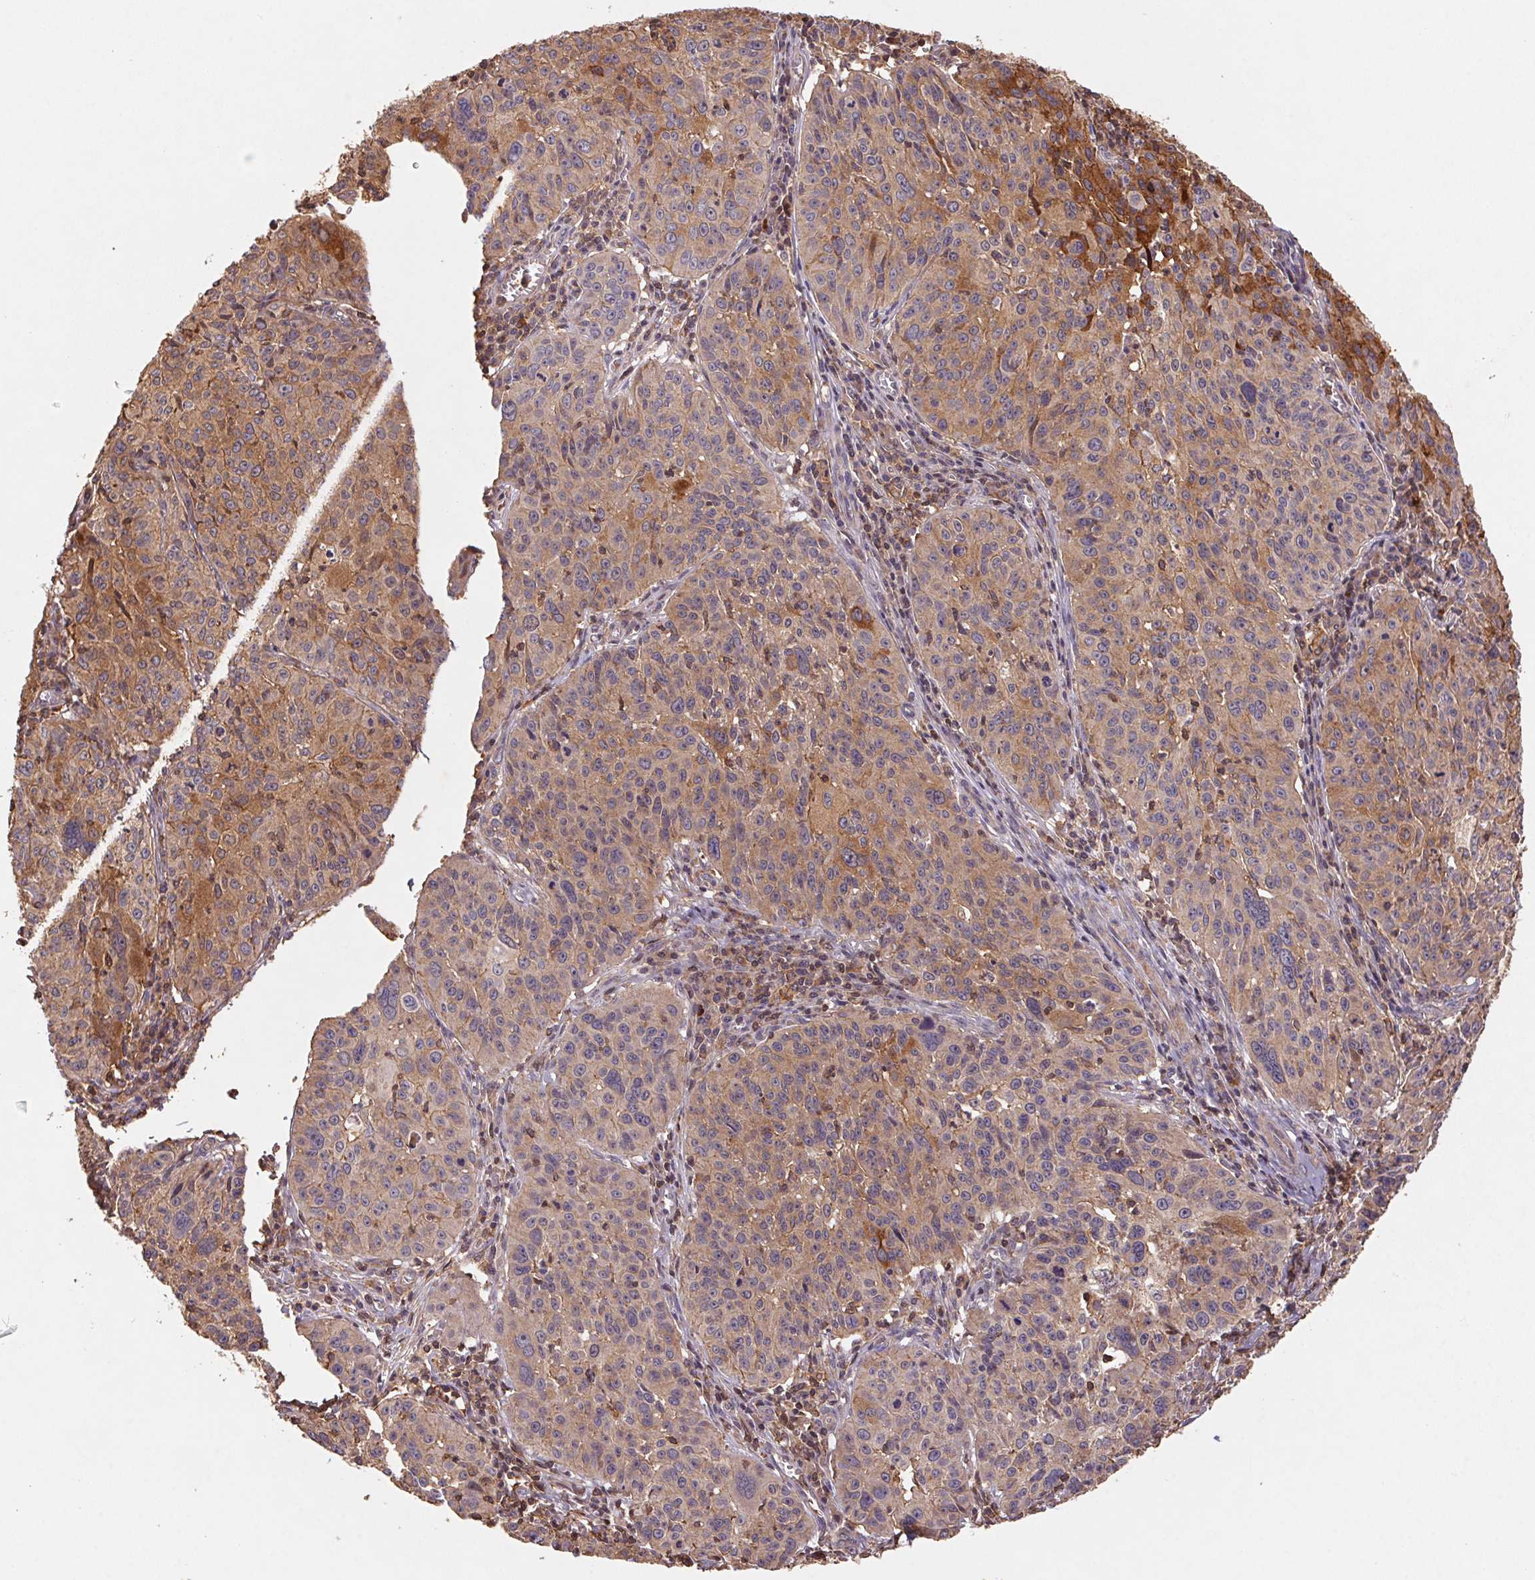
{"staining": {"intensity": "moderate", "quantity": "25%-75%", "location": "cytoplasmic/membranous"}, "tissue": "cervical cancer", "cell_type": "Tumor cells", "image_type": "cancer", "snomed": [{"axis": "morphology", "description": "Squamous cell carcinoma, NOS"}, {"axis": "topography", "description": "Cervix"}], "caption": "Protein expression by IHC reveals moderate cytoplasmic/membranous positivity in about 25%-75% of tumor cells in cervical squamous cell carcinoma.", "gene": "ATG10", "patient": {"sex": "female", "age": 31}}